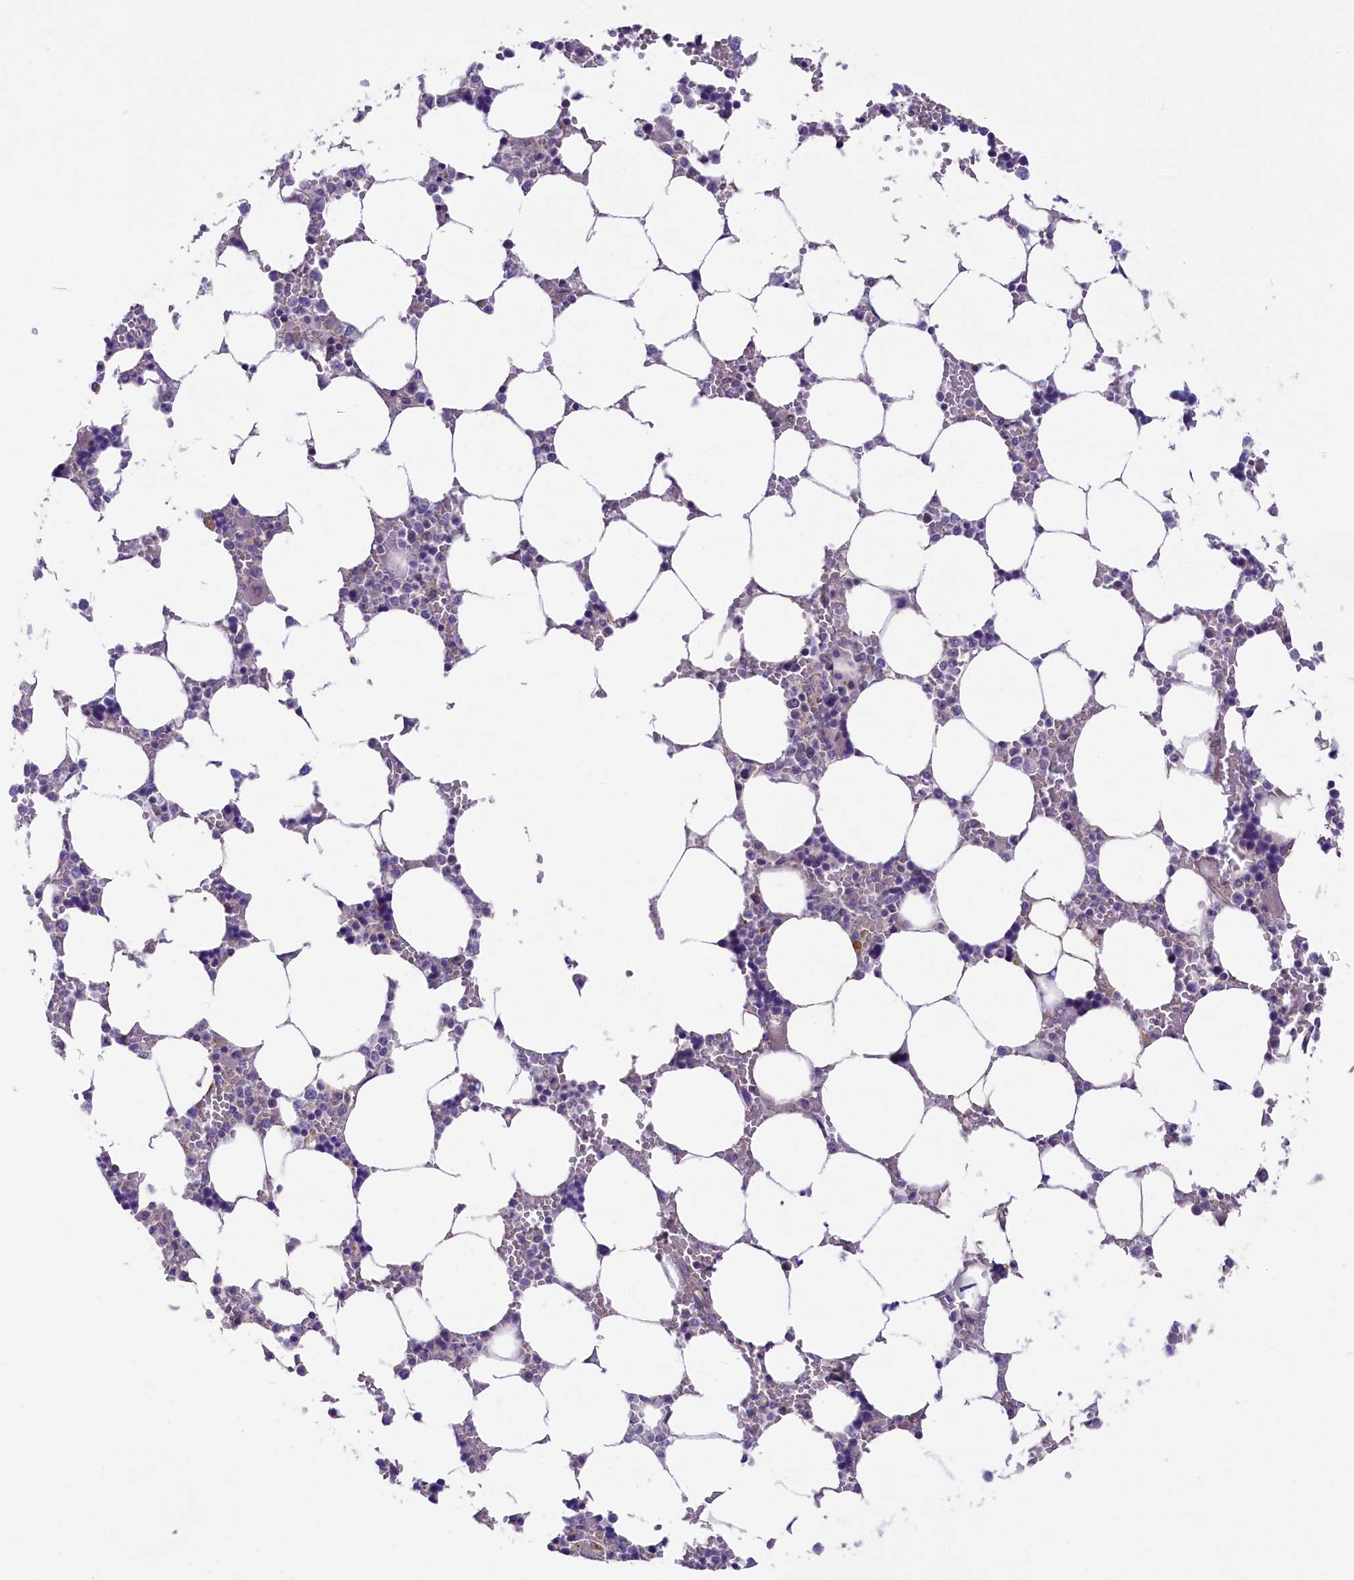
{"staining": {"intensity": "strong", "quantity": "<25%", "location": "cytoplasmic/membranous"}, "tissue": "bone marrow", "cell_type": "Hematopoietic cells", "image_type": "normal", "snomed": [{"axis": "morphology", "description": "Normal tissue, NOS"}, {"axis": "topography", "description": "Bone marrow"}], "caption": "This image demonstrates IHC staining of benign human bone marrow, with medium strong cytoplasmic/membranous staining in about <25% of hematopoietic cells.", "gene": "CD99L2", "patient": {"sex": "male", "age": 64}}